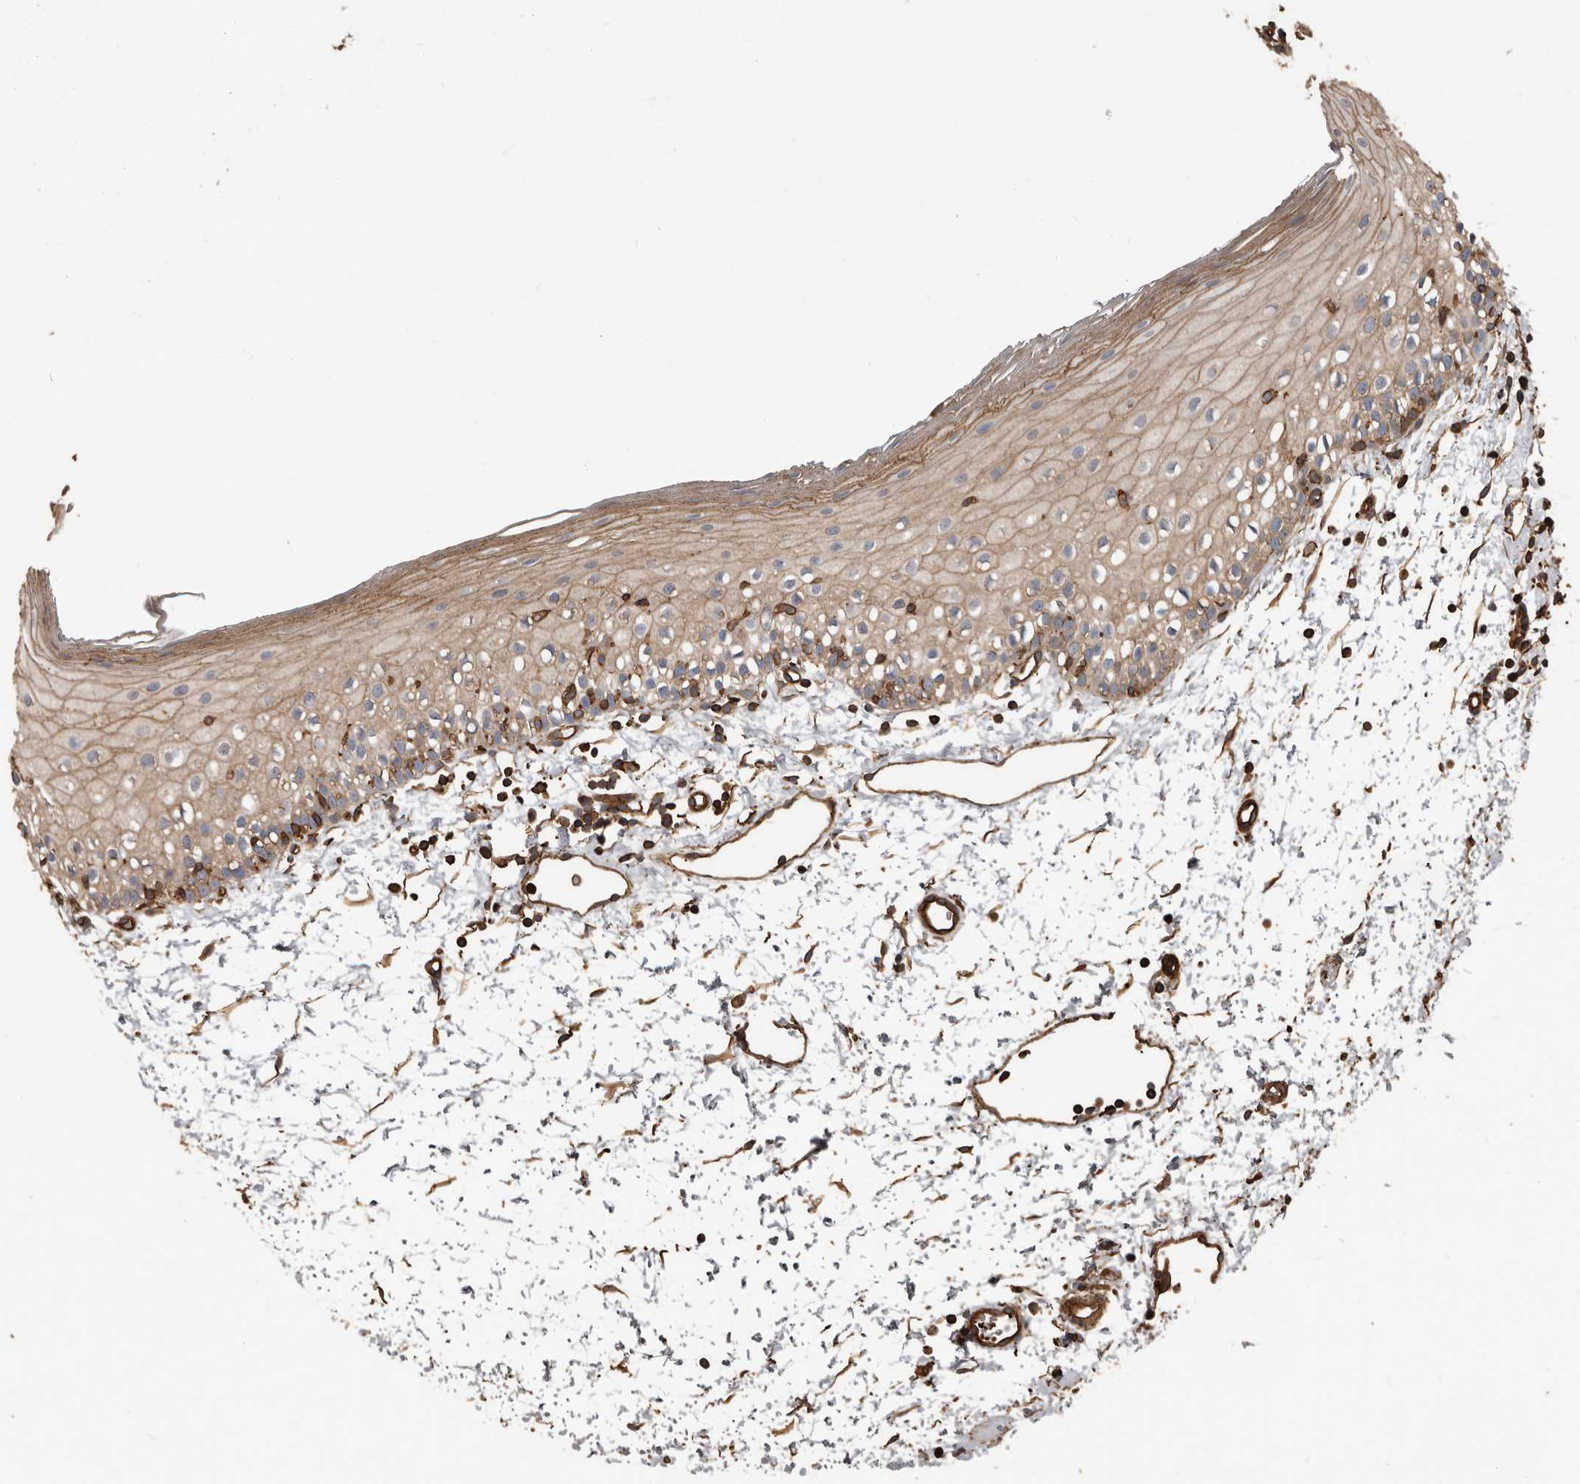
{"staining": {"intensity": "moderate", "quantity": ">75%", "location": "cytoplasmic/membranous"}, "tissue": "oral mucosa", "cell_type": "Squamous epithelial cells", "image_type": "normal", "snomed": [{"axis": "morphology", "description": "Normal tissue, NOS"}, {"axis": "topography", "description": "Oral tissue"}], "caption": "The histopathology image exhibits staining of benign oral mucosa, revealing moderate cytoplasmic/membranous protein positivity (brown color) within squamous epithelial cells. (Brightfield microscopy of DAB IHC at high magnification).", "gene": "DENND6B", "patient": {"sex": "male", "age": 28}}